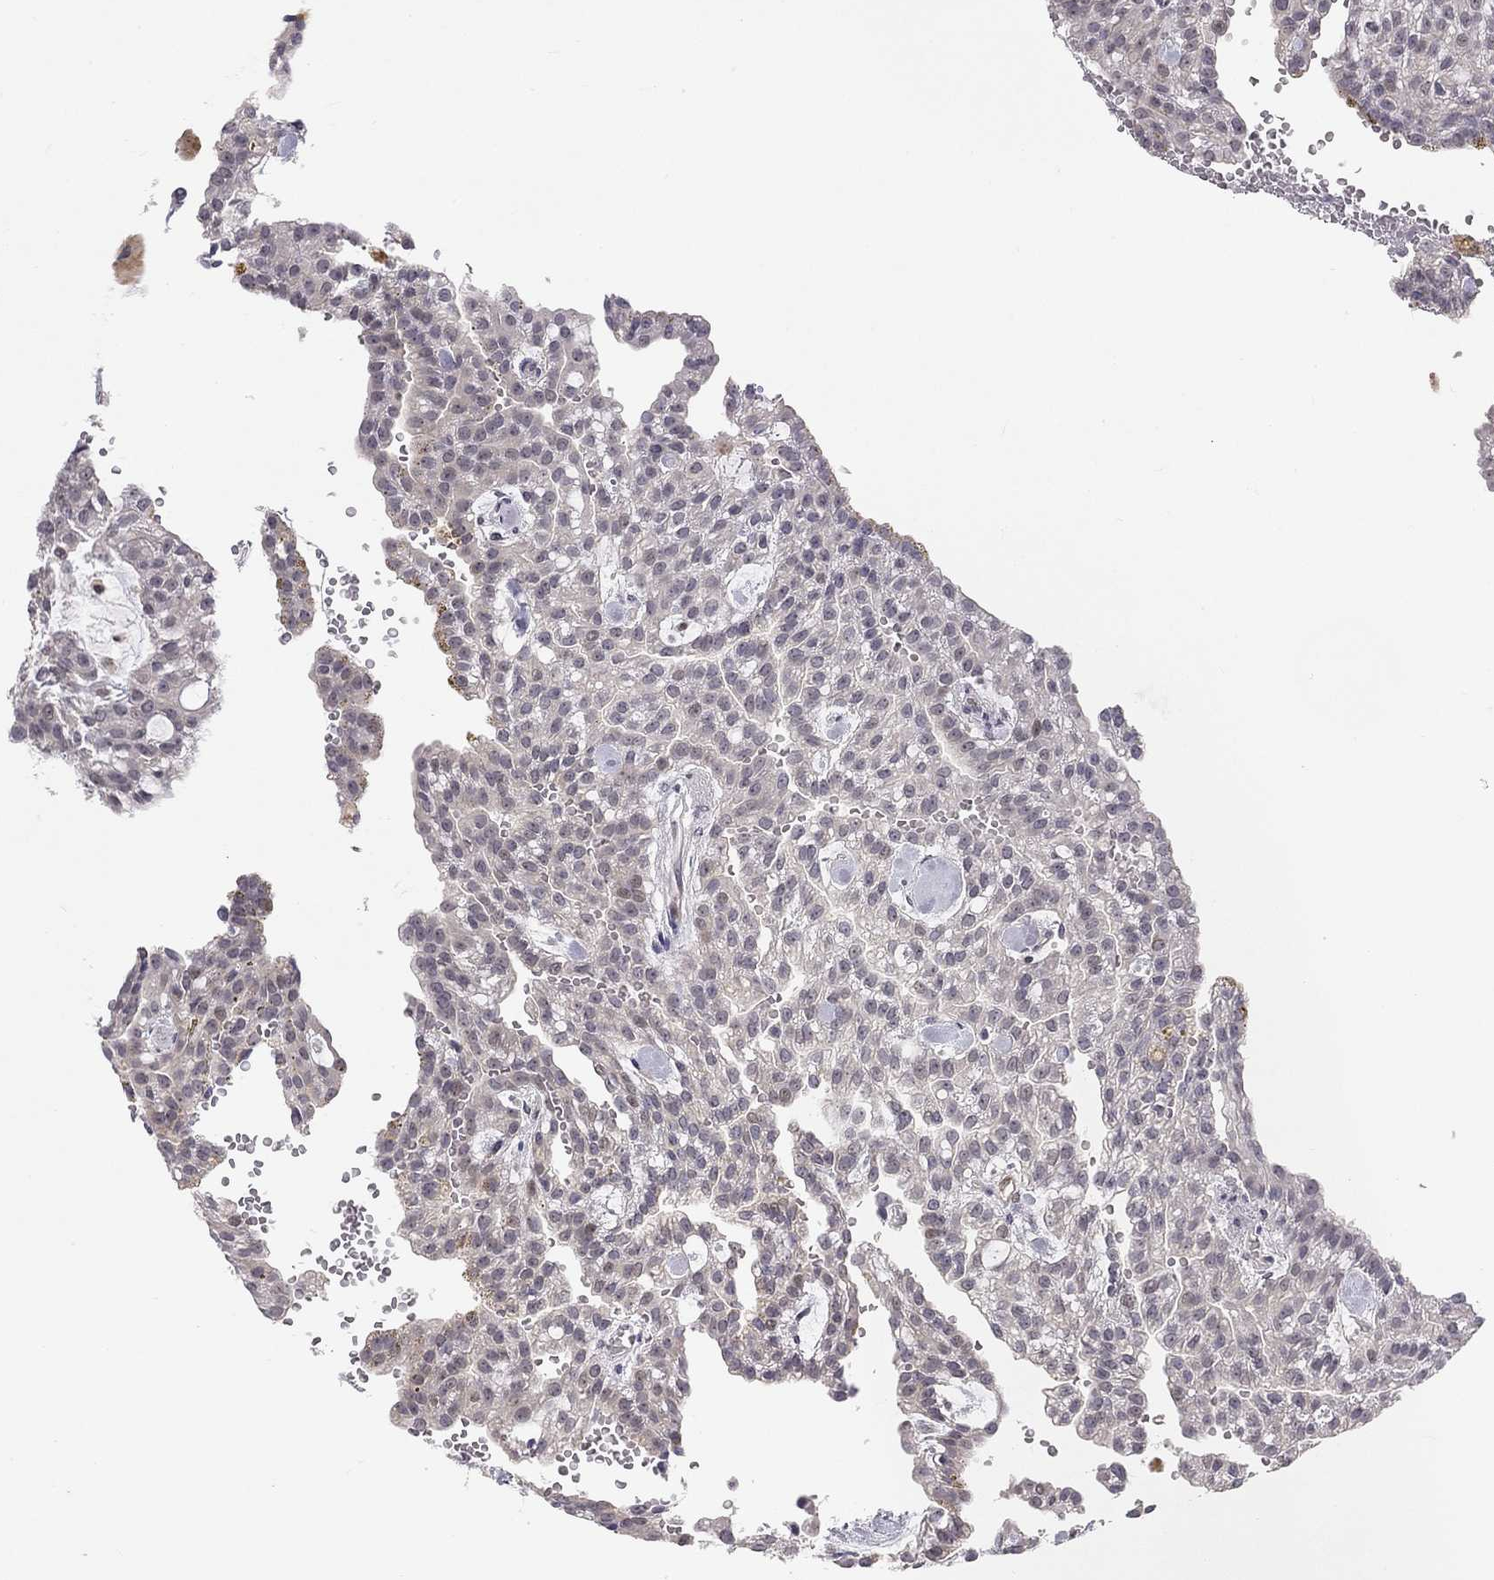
{"staining": {"intensity": "negative", "quantity": "none", "location": "none"}, "tissue": "renal cancer", "cell_type": "Tumor cells", "image_type": "cancer", "snomed": [{"axis": "morphology", "description": "Adenocarcinoma, NOS"}, {"axis": "topography", "description": "Kidney"}], "caption": "Image shows no protein staining in tumor cells of renal cancer tissue.", "gene": "STXBP6", "patient": {"sex": "male", "age": 63}}